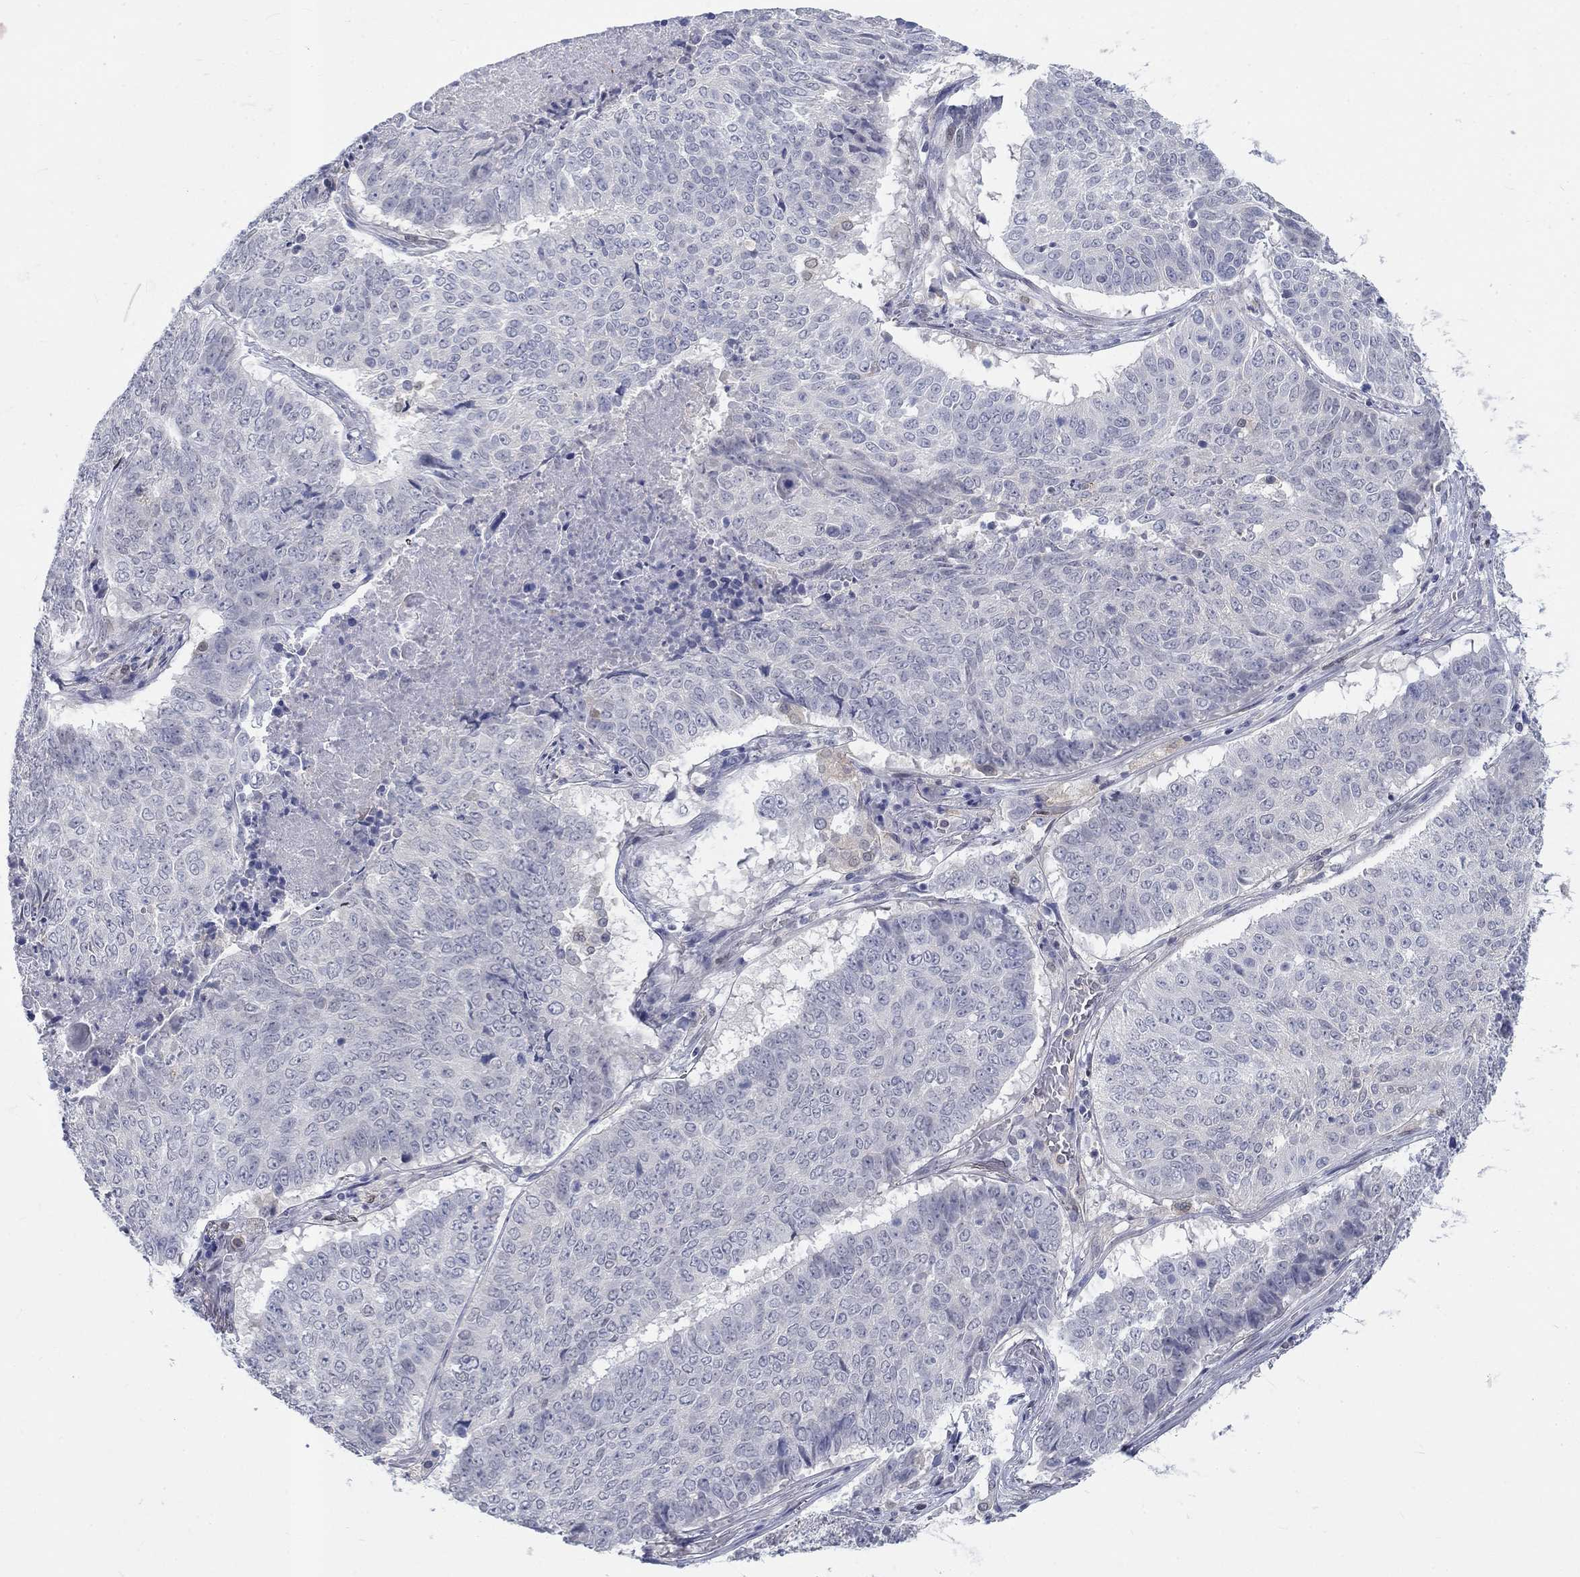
{"staining": {"intensity": "negative", "quantity": "none", "location": "none"}, "tissue": "lung cancer", "cell_type": "Tumor cells", "image_type": "cancer", "snomed": [{"axis": "morphology", "description": "Squamous cell carcinoma, NOS"}, {"axis": "topography", "description": "Lung"}], "caption": "The micrograph demonstrates no significant positivity in tumor cells of lung cancer (squamous cell carcinoma).", "gene": "EGFLAM", "patient": {"sex": "male", "age": 64}}